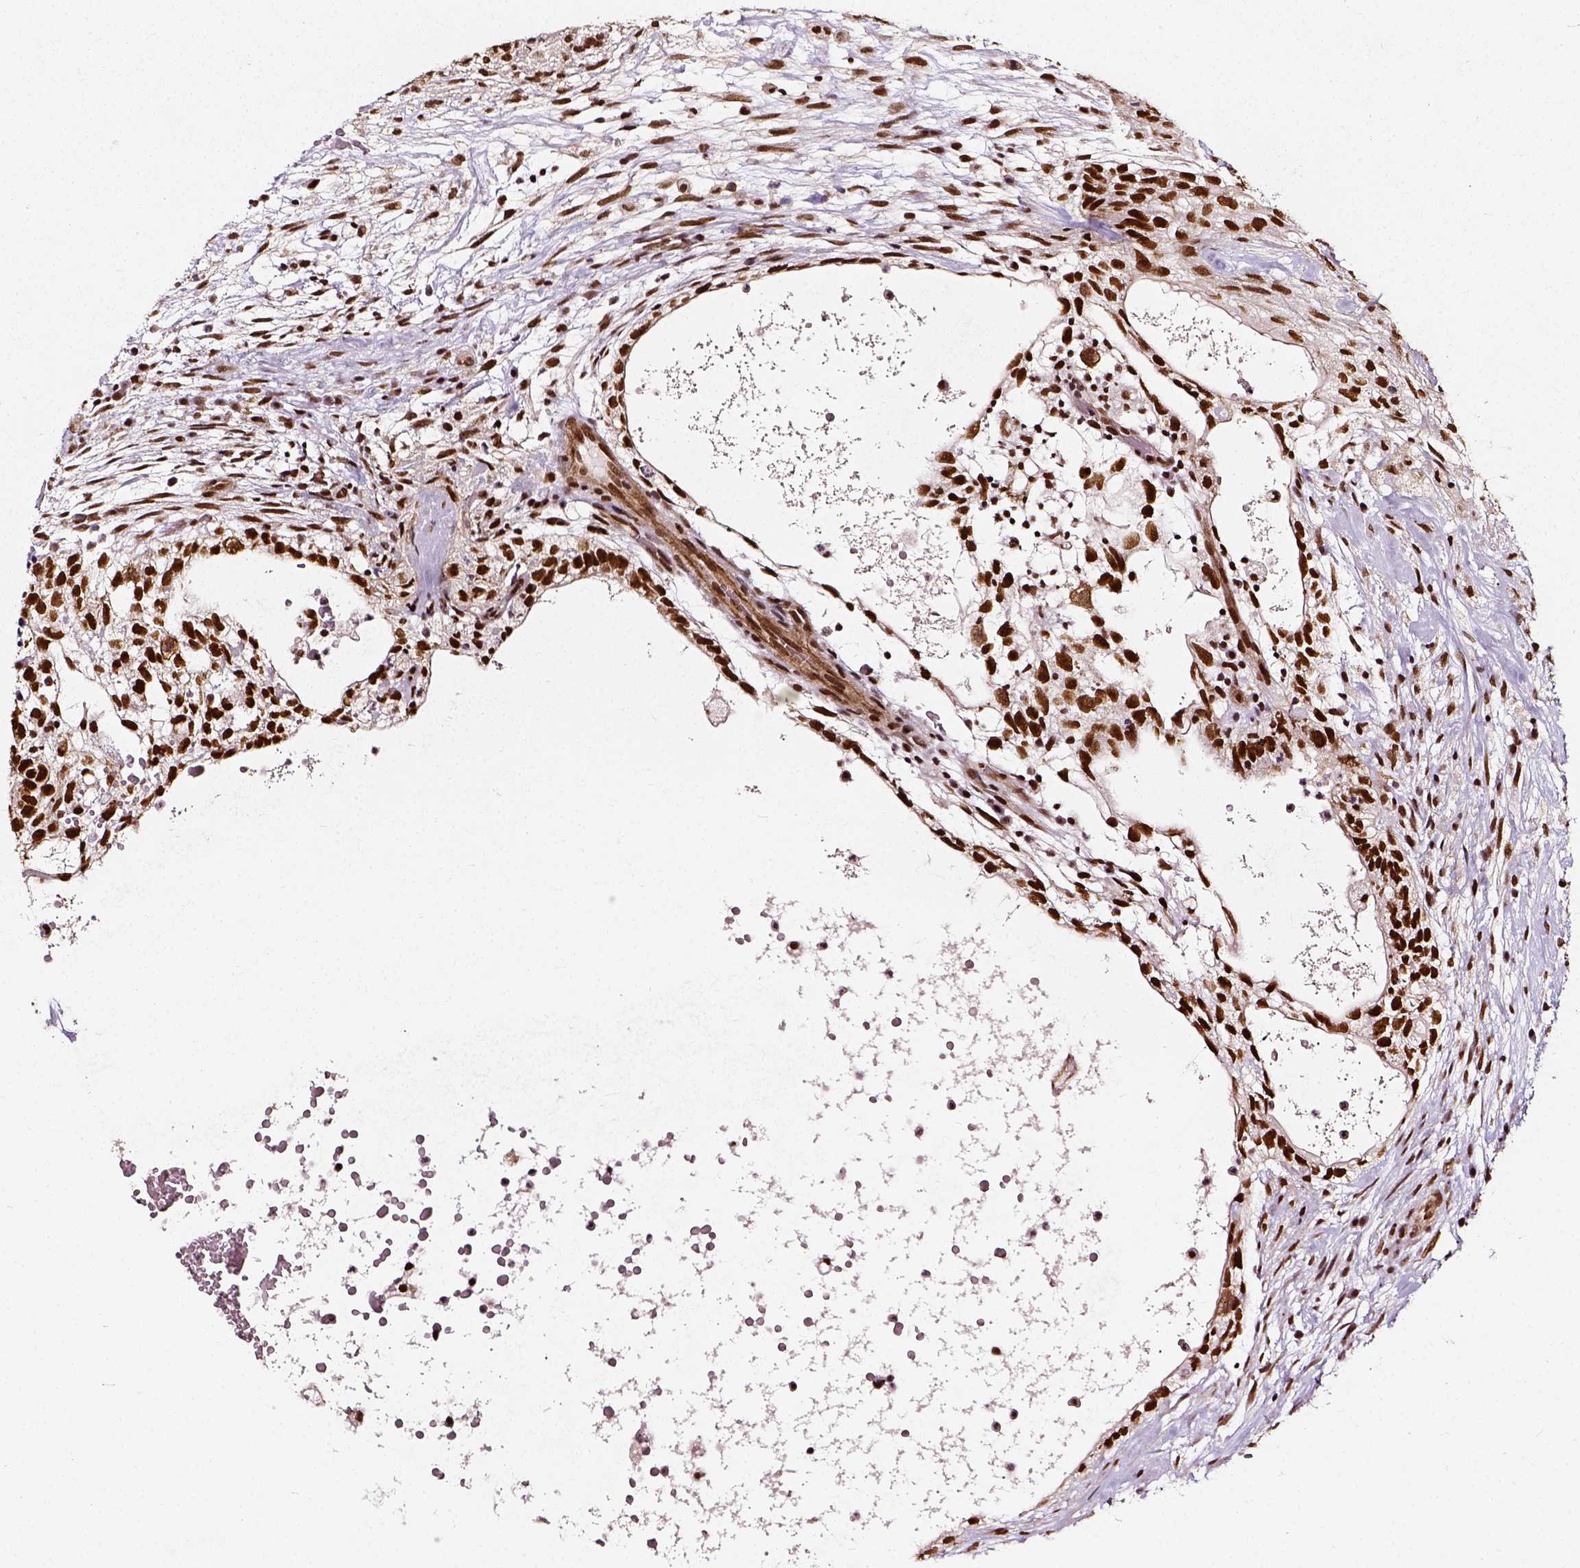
{"staining": {"intensity": "strong", "quantity": ">75%", "location": "nuclear"}, "tissue": "testis cancer", "cell_type": "Tumor cells", "image_type": "cancer", "snomed": [{"axis": "morphology", "description": "Normal tissue, NOS"}, {"axis": "morphology", "description": "Carcinoma, Embryonal, NOS"}, {"axis": "topography", "description": "Testis"}], "caption": "Testis cancer stained with a brown dye displays strong nuclear positive expression in about >75% of tumor cells.", "gene": "NACC1", "patient": {"sex": "male", "age": 32}}